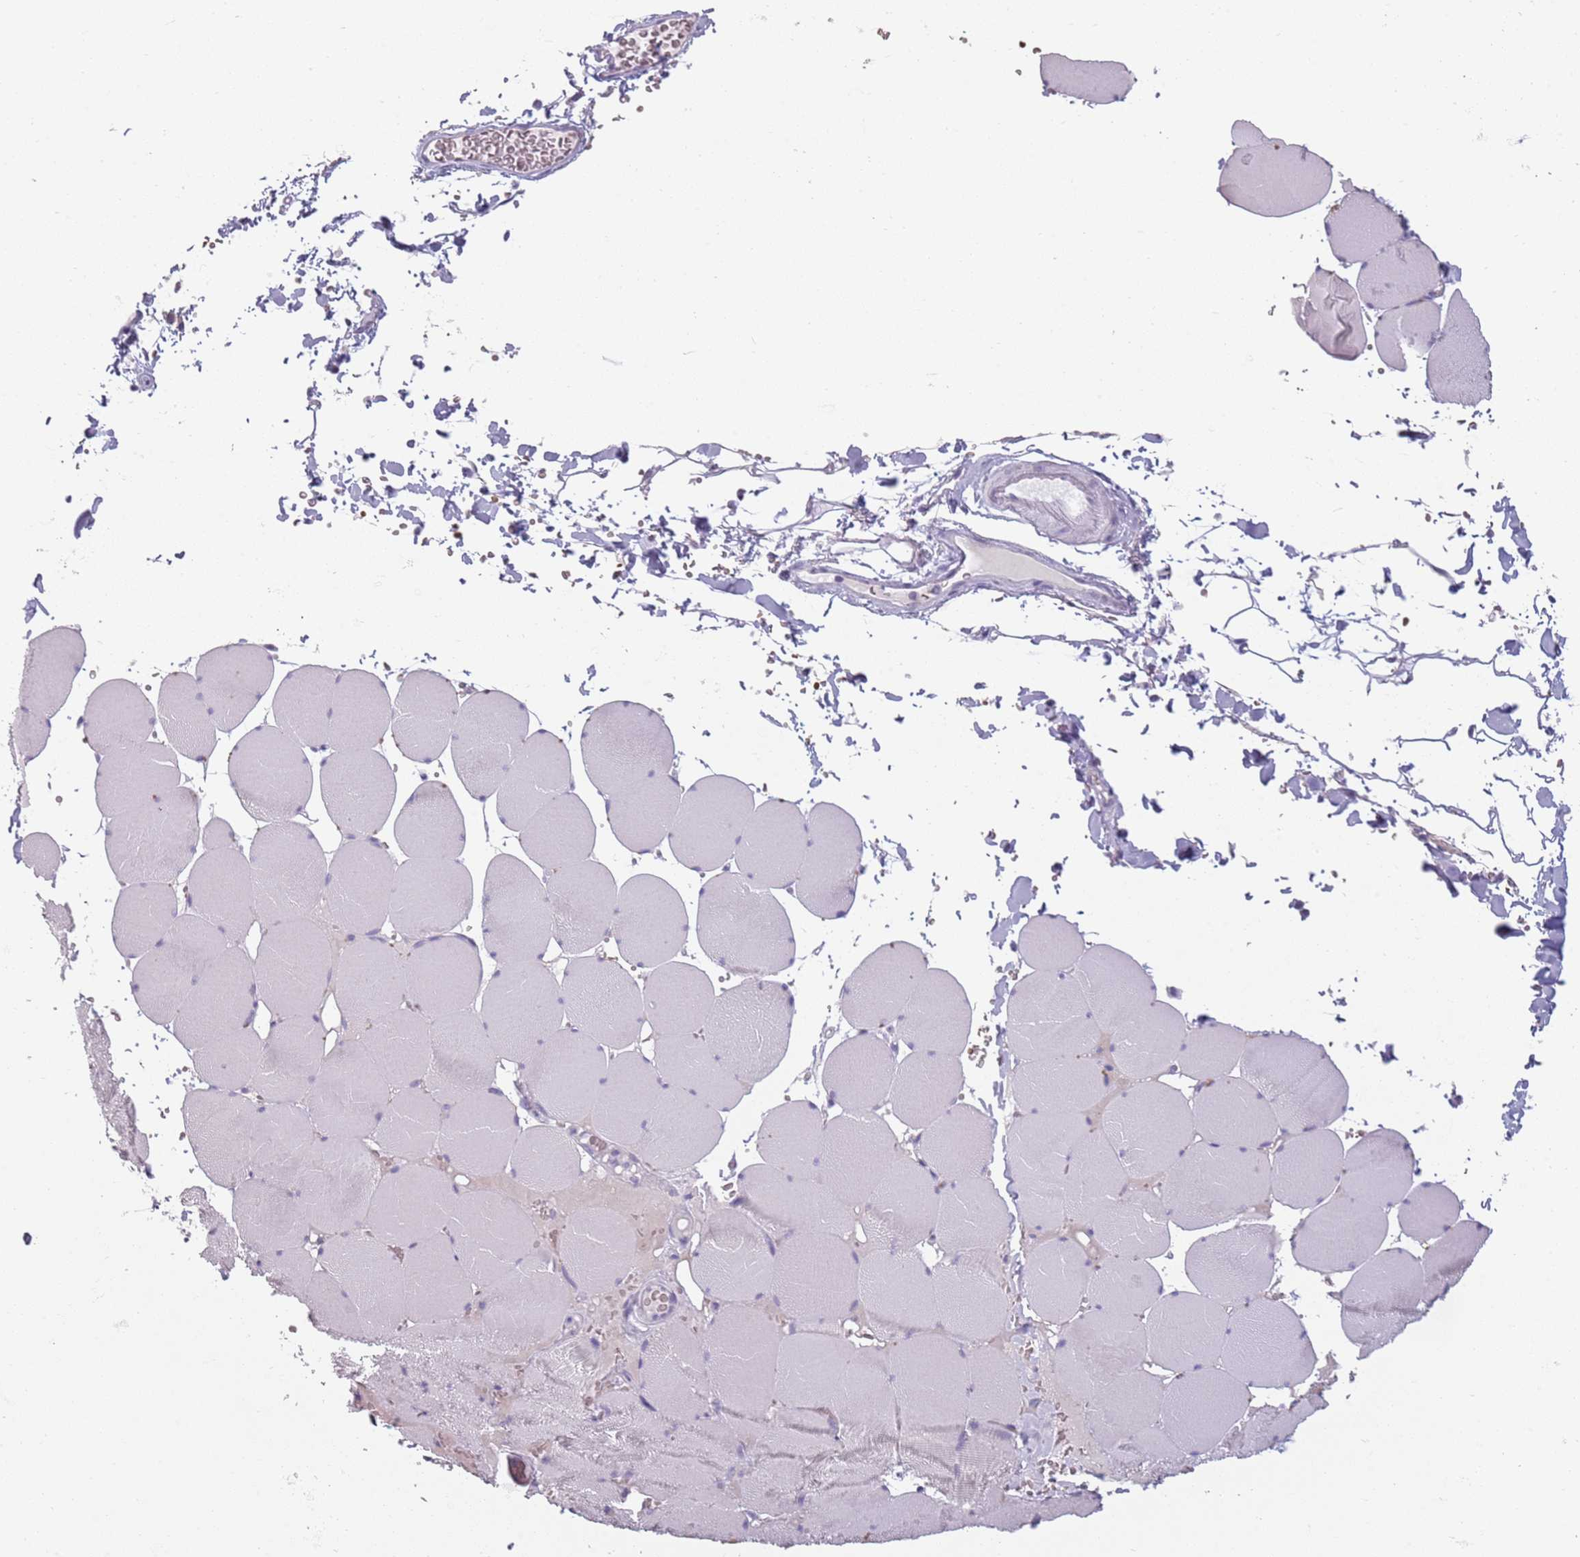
{"staining": {"intensity": "negative", "quantity": "none", "location": "none"}, "tissue": "skeletal muscle", "cell_type": "Myocytes", "image_type": "normal", "snomed": [{"axis": "morphology", "description": "Normal tissue, NOS"}, {"axis": "topography", "description": "Skeletal muscle"}, {"axis": "topography", "description": "Head-Neck"}], "caption": "IHC photomicrograph of benign skeletal muscle: human skeletal muscle stained with DAB (3,3'-diaminobenzidine) exhibits no significant protein positivity in myocytes. (Brightfield microscopy of DAB immunohistochemistry at high magnification).", "gene": "PIEZO1", "patient": {"sex": "male", "age": 66}}